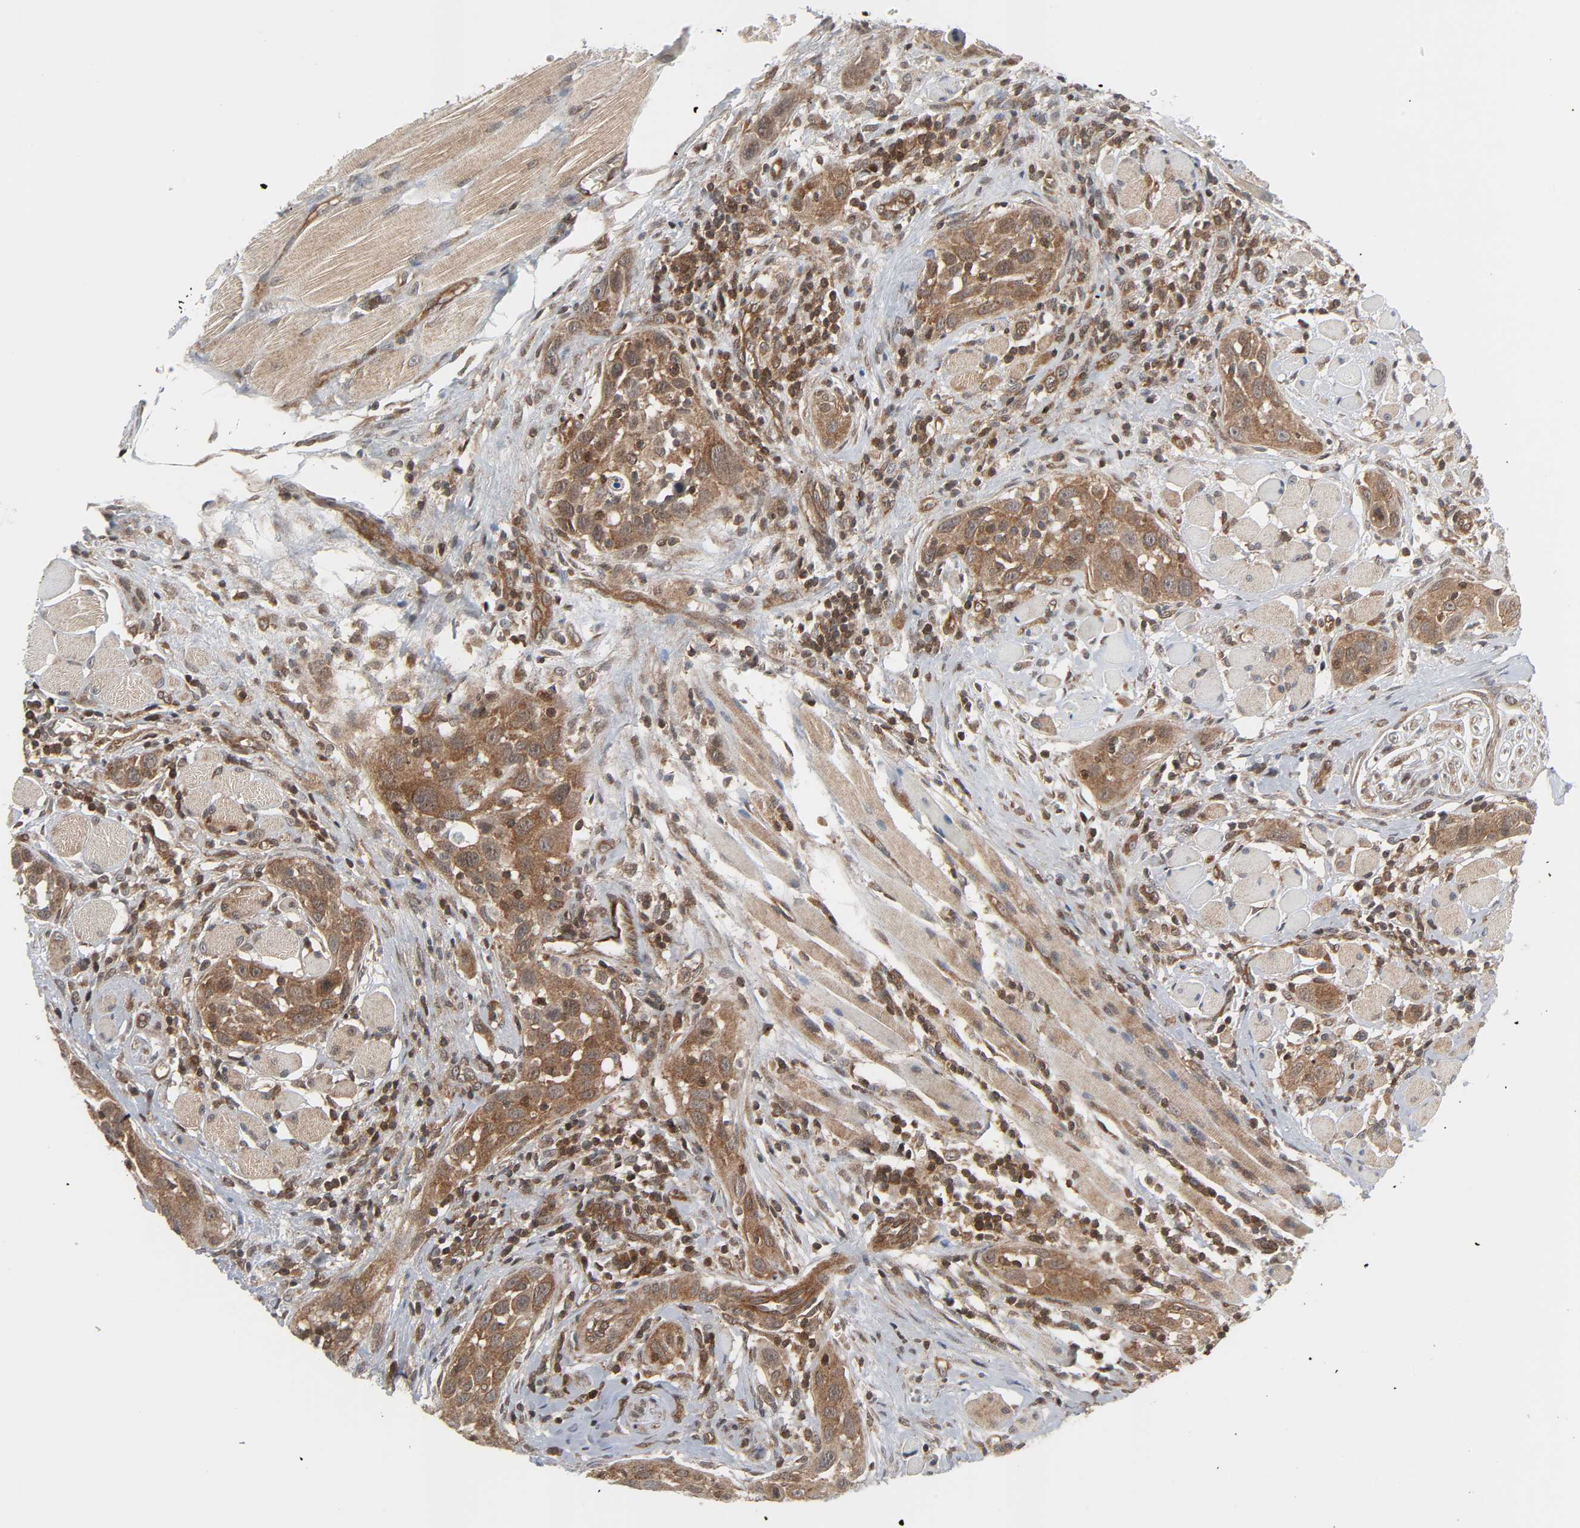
{"staining": {"intensity": "moderate", "quantity": ">75%", "location": "cytoplasmic/membranous"}, "tissue": "head and neck cancer", "cell_type": "Tumor cells", "image_type": "cancer", "snomed": [{"axis": "morphology", "description": "Squamous cell carcinoma, NOS"}, {"axis": "topography", "description": "Oral tissue"}, {"axis": "topography", "description": "Head-Neck"}], "caption": "DAB immunohistochemical staining of human head and neck cancer (squamous cell carcinoma) exhibits moderate cytoplasmic/membranous protein positivity in about >75% of tumor cells.", "gene": "GSK3A", "patient": {"sex": "female", "age": 50}}